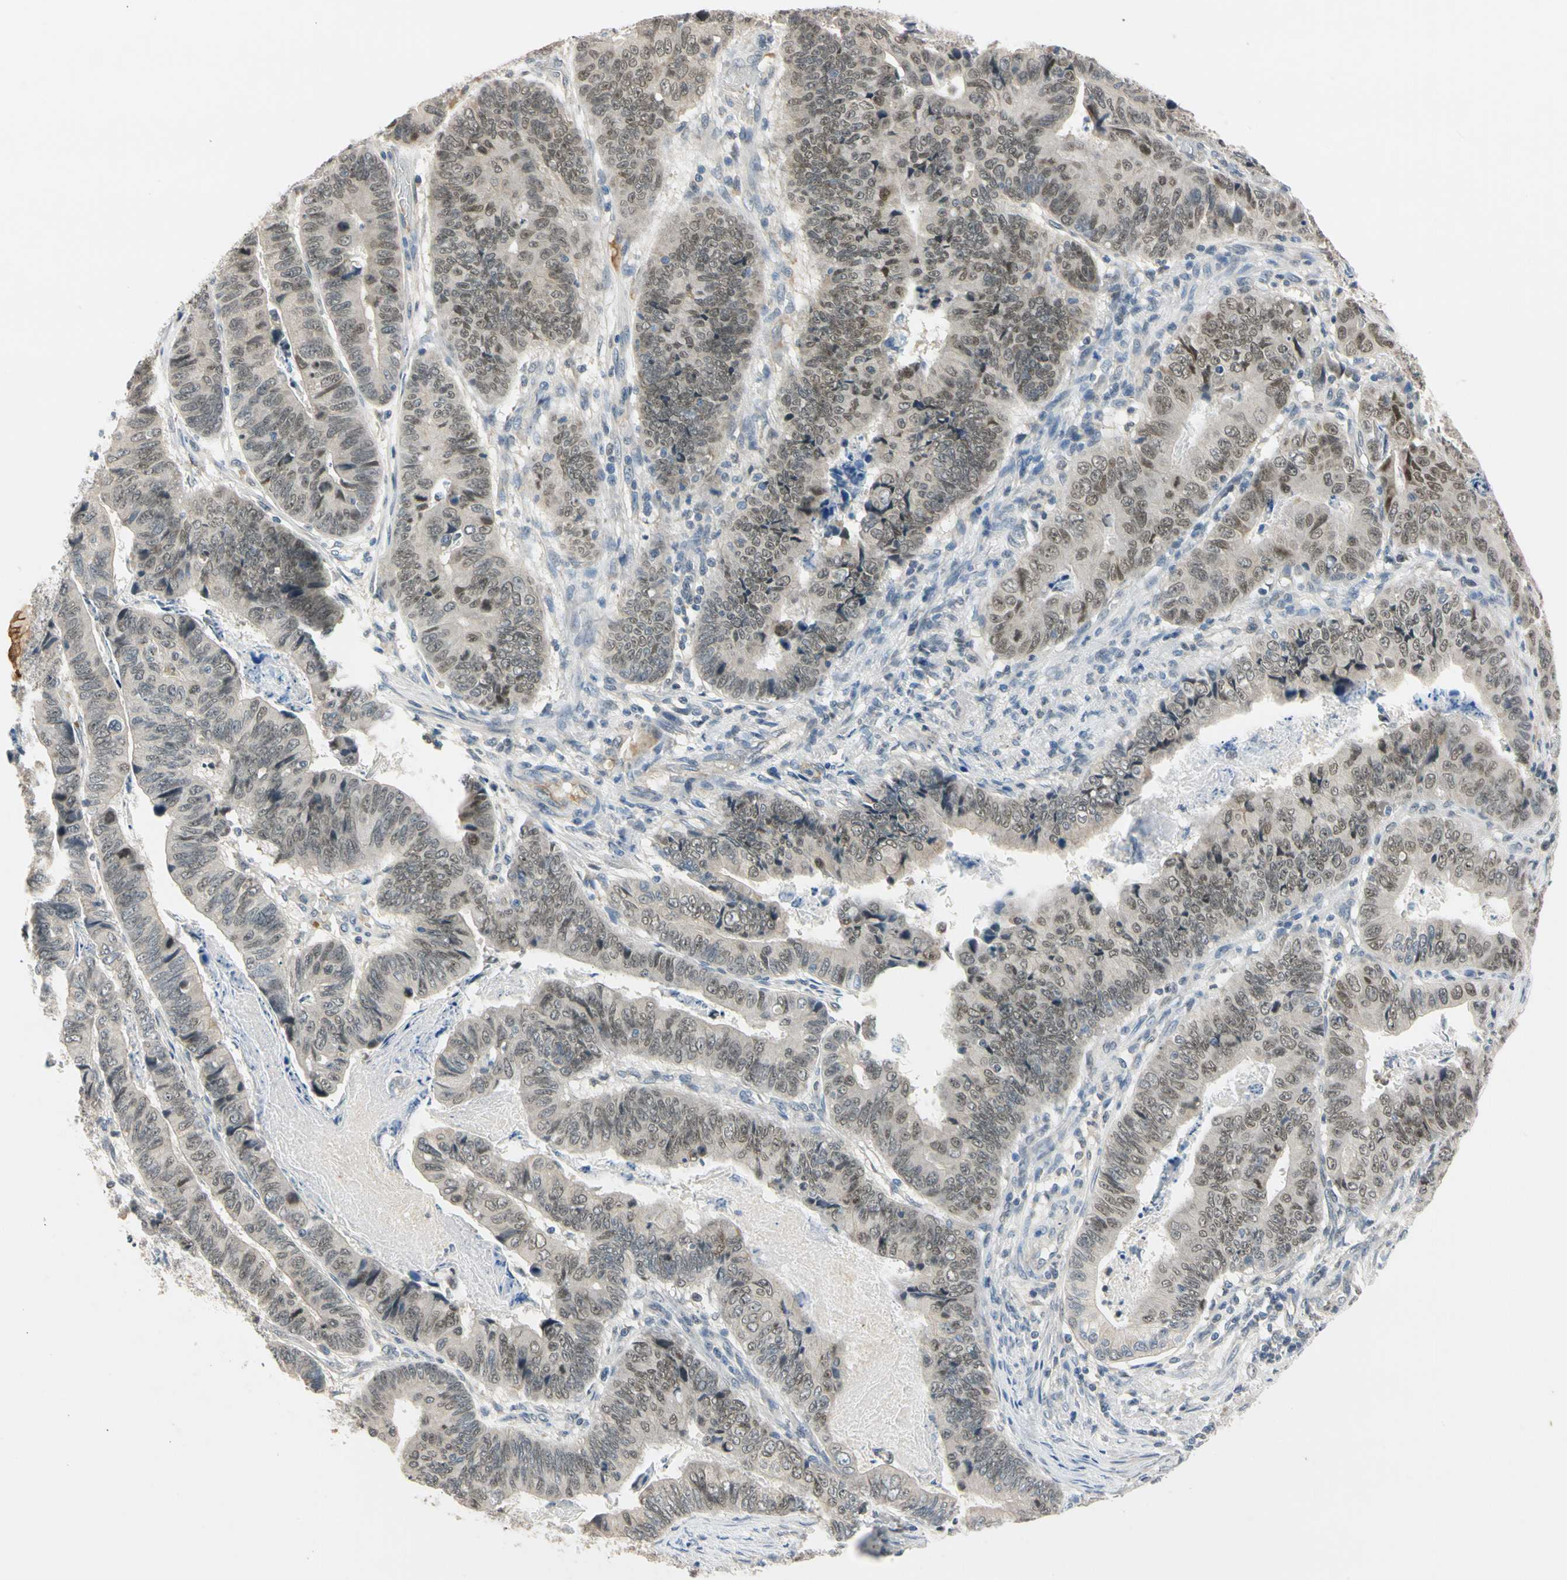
{"staining": {"intensity": "weak", "quantity": ">75%", "location": "nuclear"}, "tissue": "stomach cancer", "cell_type": "Tumor cells", "image_type": "cancer", "snomed": [{"axis": "morphology", "description": "Adenocarcinoma, NOS"}, {"axis": "topography", "description": "Stomach, lower"}], "caption": "Human stomach cancer stained with a protein marker exhibits weak staining in tumor cells.", "gene": "RIOX2", "patient": {"sex": "male", "age": 77}}